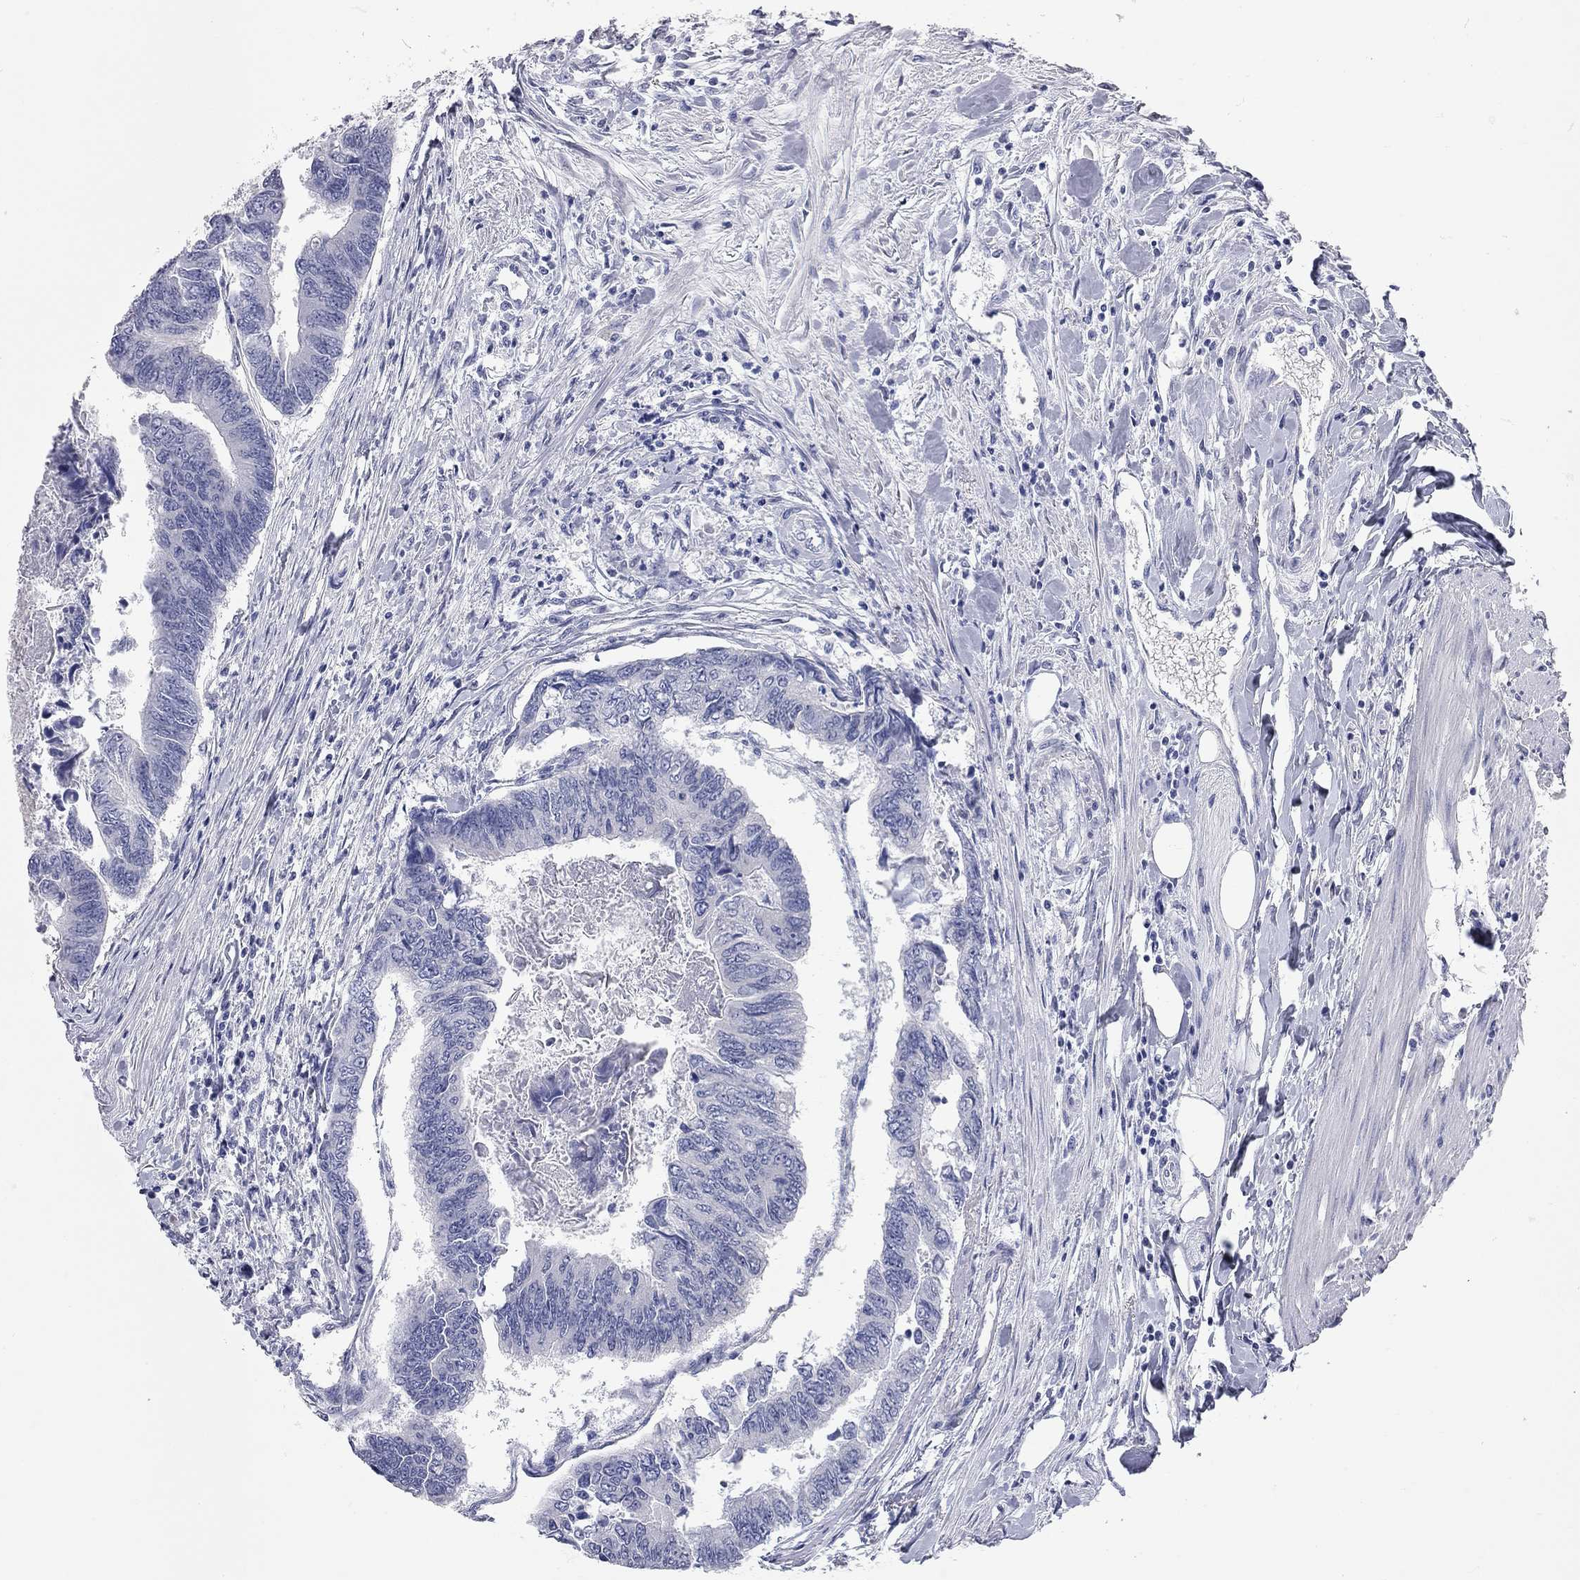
{"staining": {"intensity": "negative", "quantity": "none", "location": "none"}, "tissue": "colorectal cancer", "cell_type": "Tumor cells", "image_type": "cancer", "snomed": [{"axis": "morphology", "description": "Adenocarcinoma, NOS"}, {"axis": "topography", "description": "Colon"}], "caption": "Immunohistochemical staining of human colorectal cancer reveals no significant positivity in tumor cells.", "gene": "XAGE2", "patient": {"sex": "female", "age": 65}}